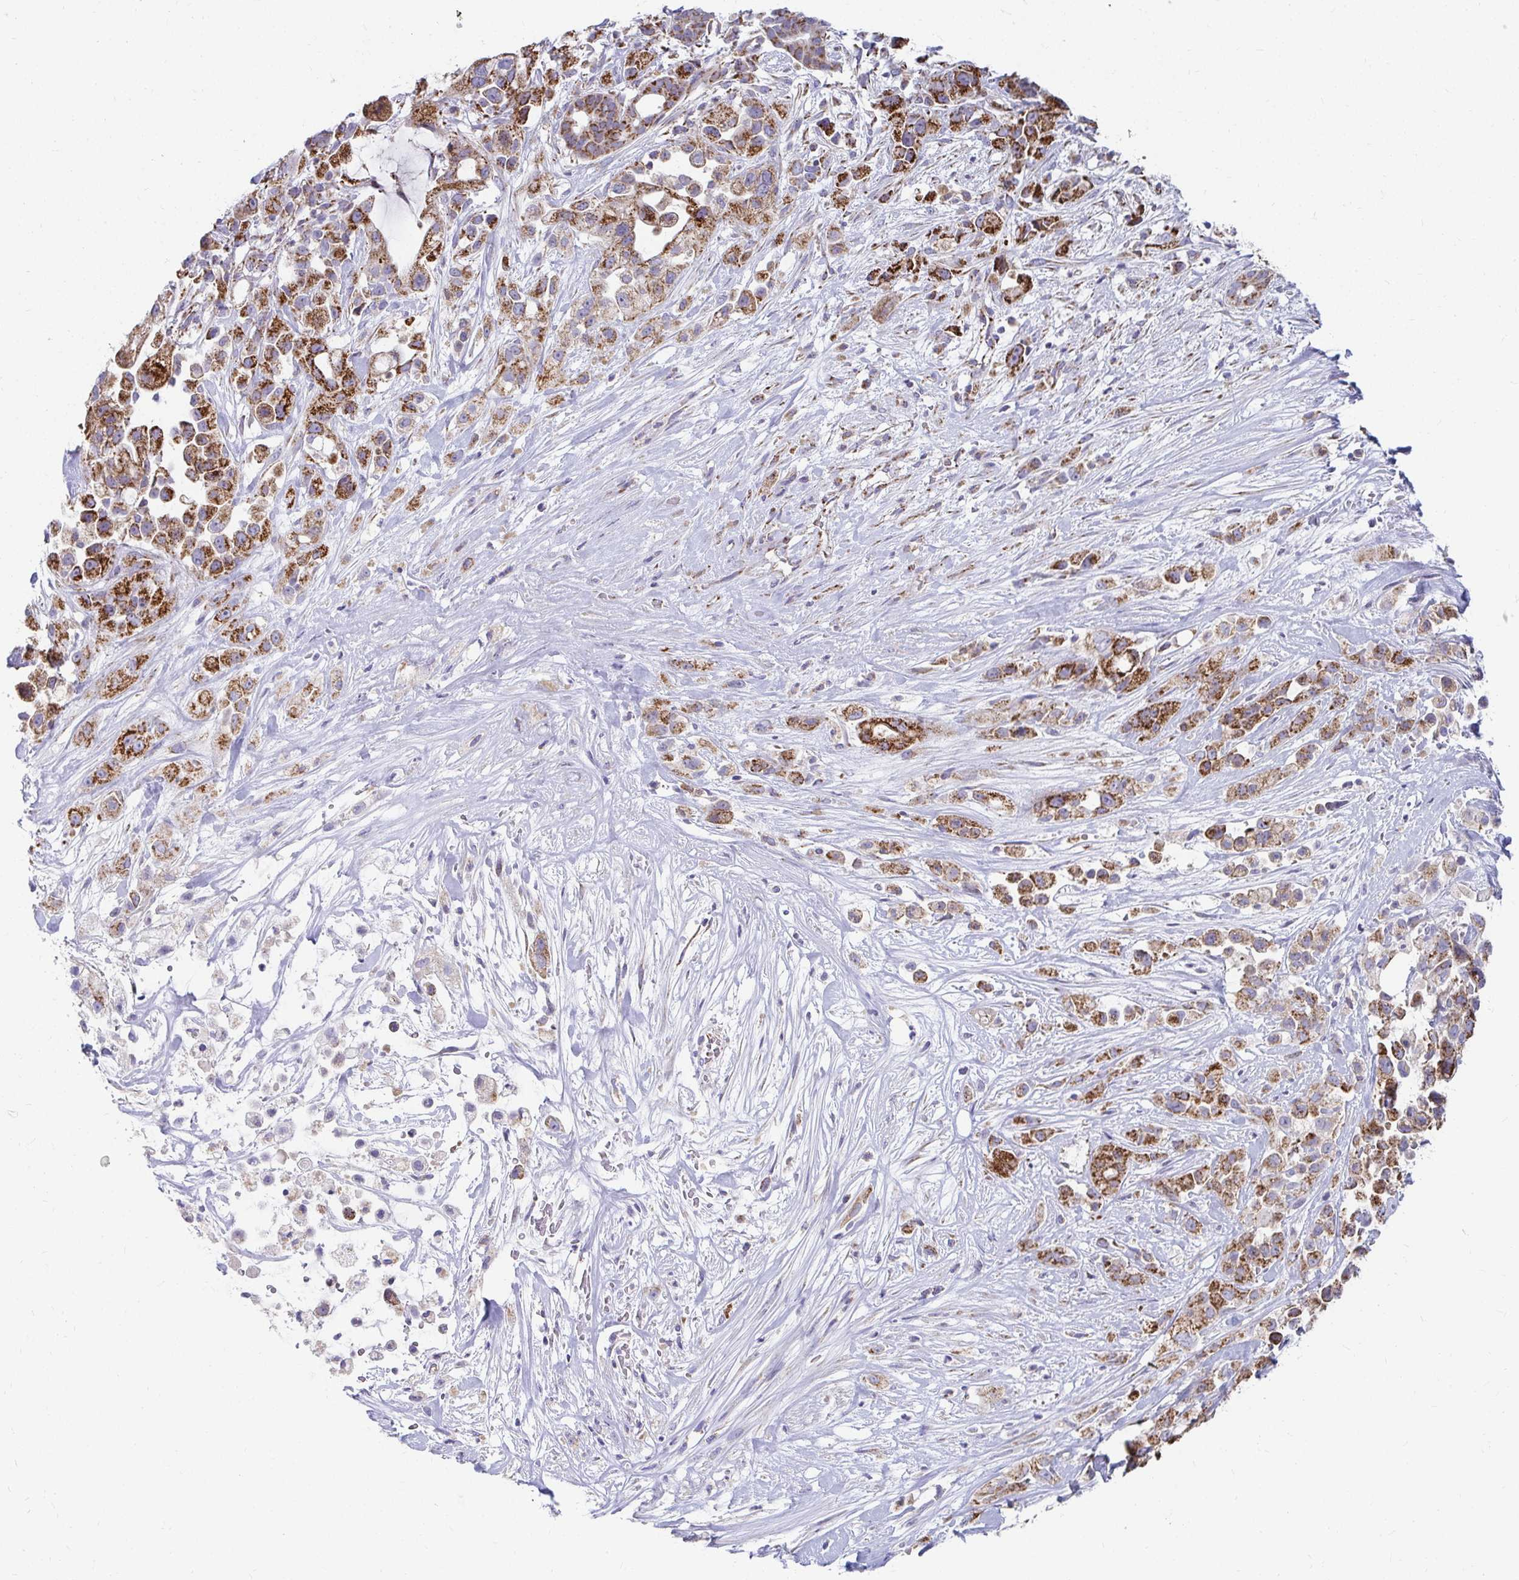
{"staining": {"intensity": "strong", "quantity": ">75%", "location": "cytoplasmic/membranous"}, "tissue": "pancreatic cancer", "cell_type": "Tumor cells", "image_type": "cancer", "snomed": [{"axis": "morphology", "description": "Adenocarcinoma, NOS"}, {"axis": "topography", "description": "Pancreas"}], "caption": "Immunohistochemical staining of pancreatic cancer (adenocarcinoma) exhibits strong cytoplasmic/membranous protein expression in approximately >75% of tumor cells. (Stains: DAB (3,3'-diaminobenzidine) in brown, nuclei in blue, Microscopy: brightfield microscopy at high magnification).", "gene": "EXOC5", "patient": {"sex": "male", "age": 44}}